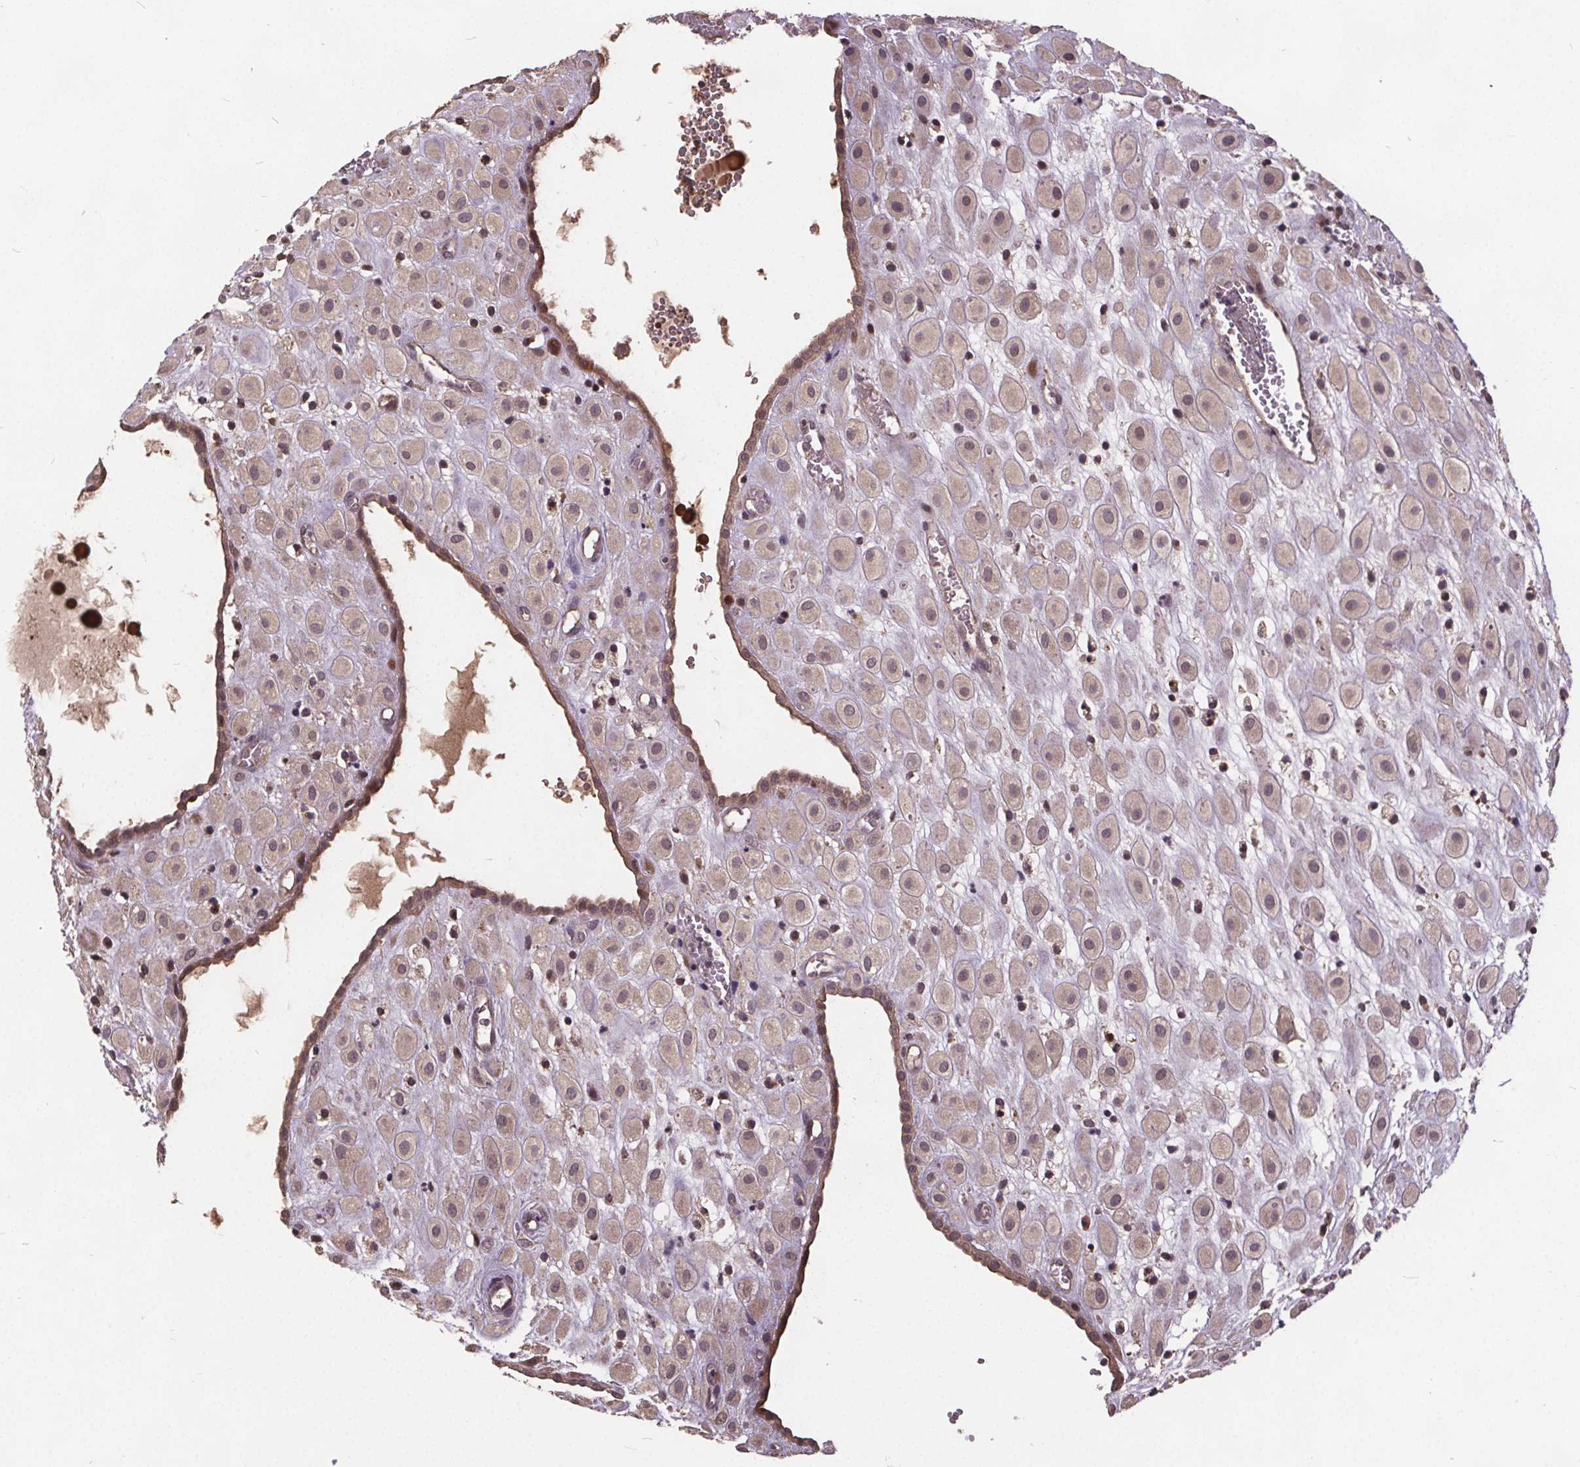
{"staining": {"intensity": "moderate", "quantity": "<25%", "location": "nuclear"}, "tissue": "placenta", "cell_type": "Decidual cells", "image_type": "normal", "snomed": [{"axis": "morphology", "description": "Normal tissue, NOS"}, {"axis": "topography", "description": "Placenta"}], "caption": "Human placenta stained with a brown dye demonstrates moderate nuclear positive expression in about <25% of decidual cells.", "gene": "USP9X", "patient": {"sex": "female", "age": 24}}